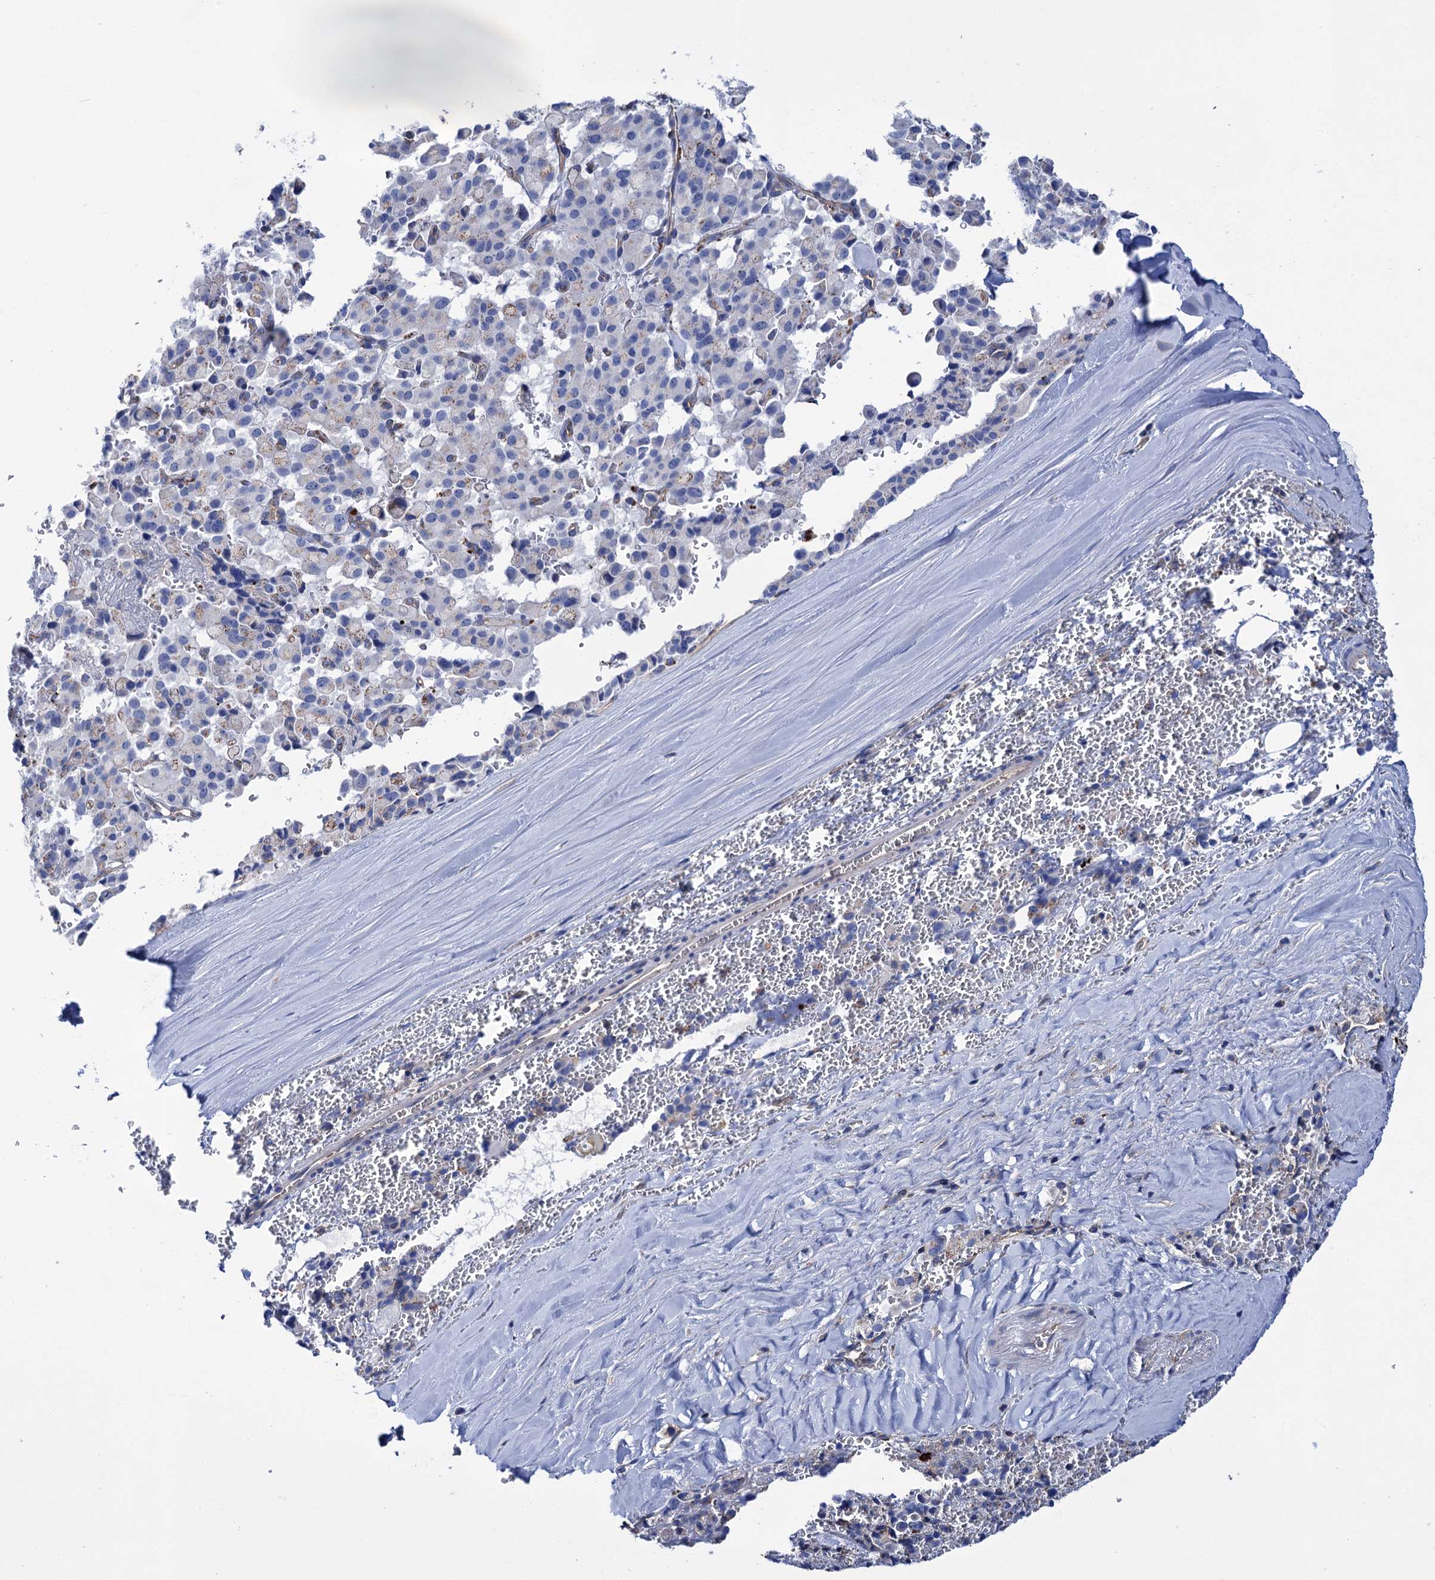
{"staining": {"intensity": "negative", "quantity": "none", "location": "none"}, "tissue": "pancreatic cancer", "cell_type": "Tumor cells", "image_type": "cancer", "snomed": [{"axis": "morphology", "description": "Adenocarcinoma, NOS"}, {"axis": "topography", "description": "Pancreas"}], "caption": "A photomicrograph of human pancreatic cancer (adenocarcinoma) is negative for staining in tumor cells.", "gene": "SCPEP1", "patient": {"sex": "male", "age": 65}}